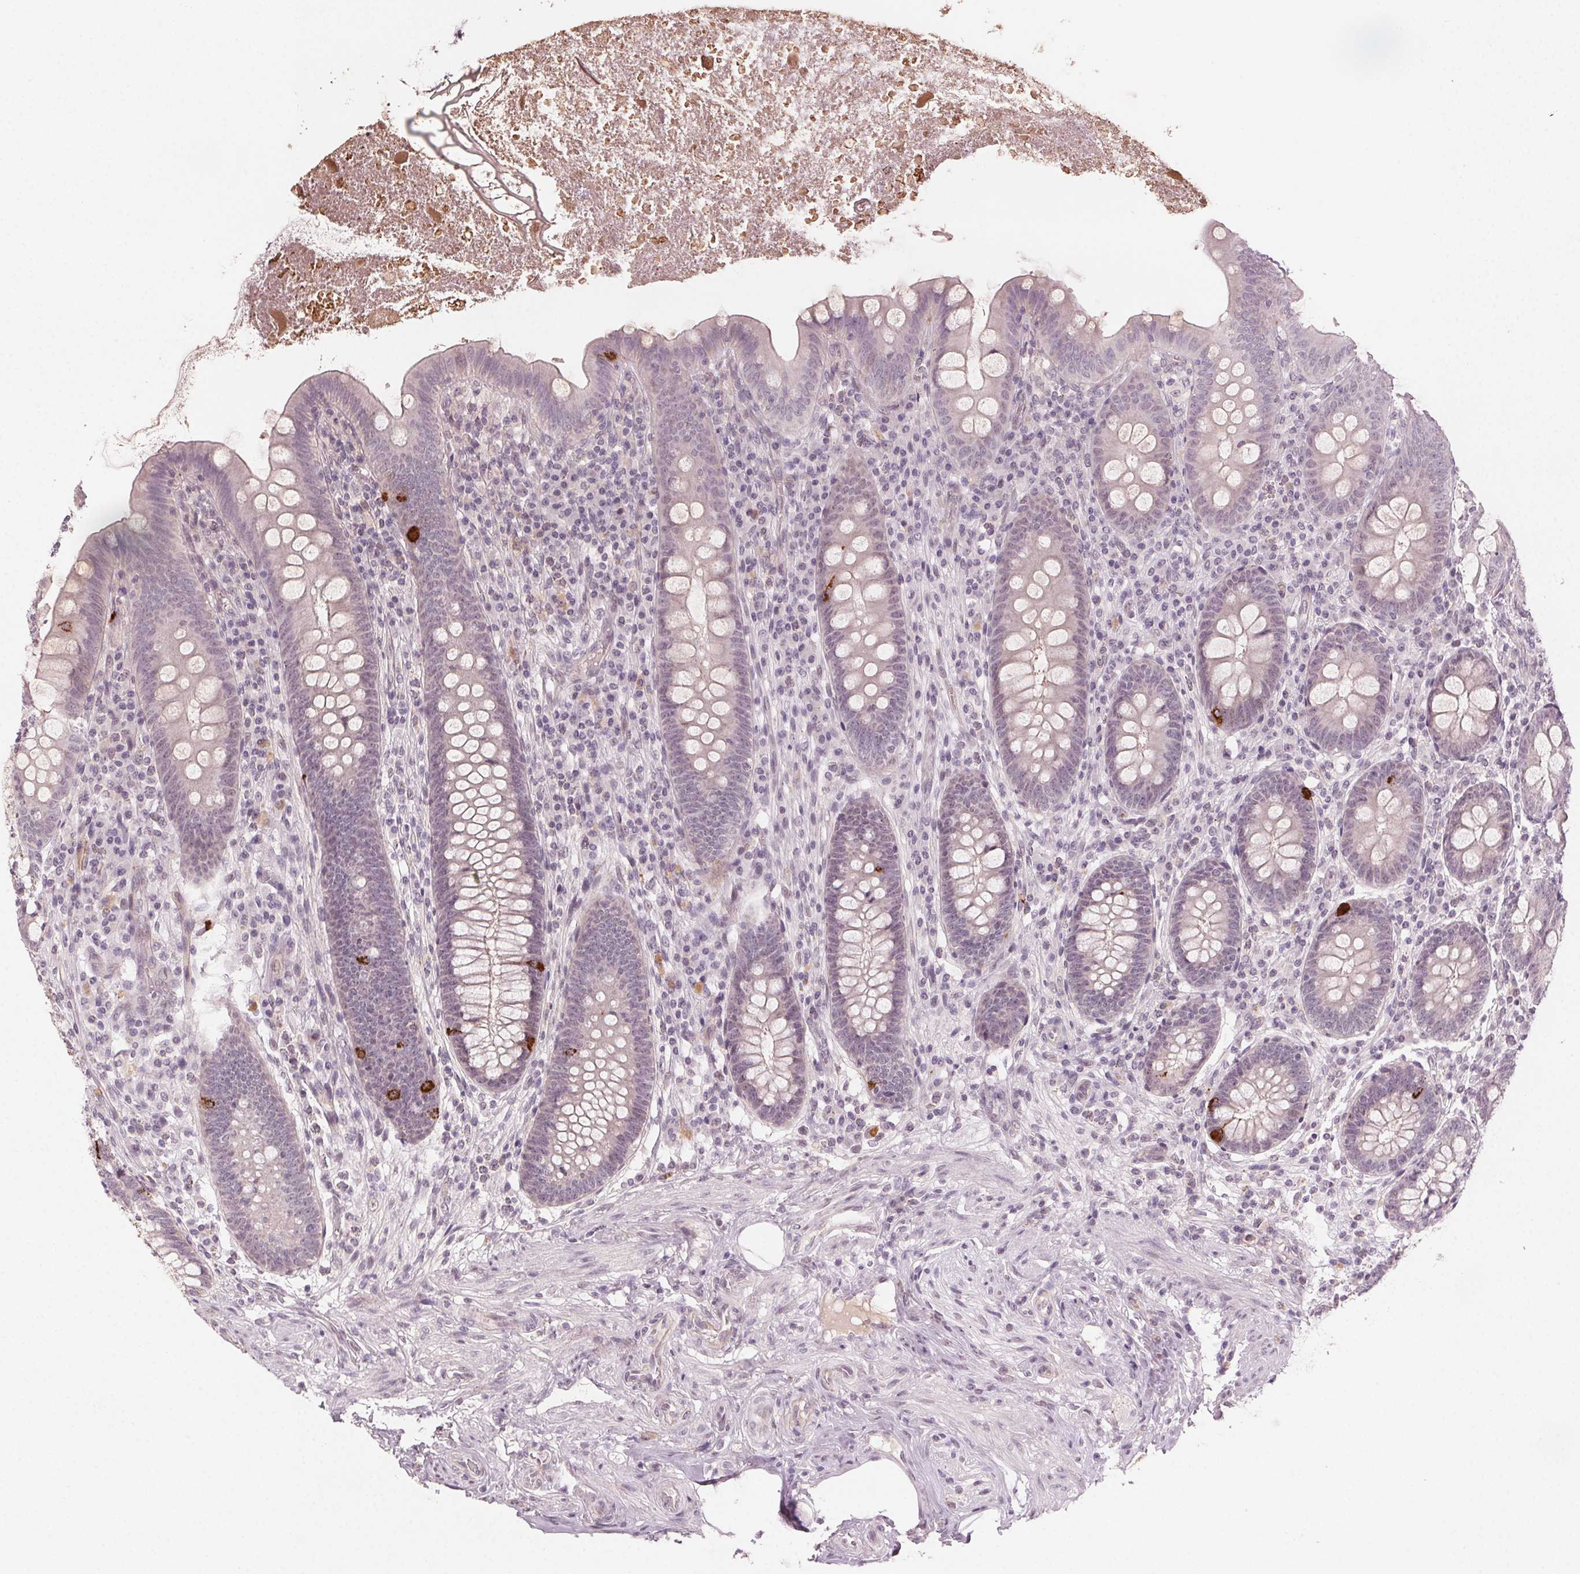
{"staining": {"intensity": "strong", "quantity": "<25%", "location": "cytoplasmic/membranous"}, "tissue": "appendix", "cell_type": "Glandular cells", "image_type": "normal", "snomed": [{"axis": "morphology", "description": "Normal tissue, NOS"}, {"axis": "topography", "description": "Appendix"}], "caption": "A histopathology image of appendix stained for a protein reveals strong cytoplasmic/membranous brown staining in glandular cells.", "gene": "TUB", "patient": {"sex": "male", "age": 71}}